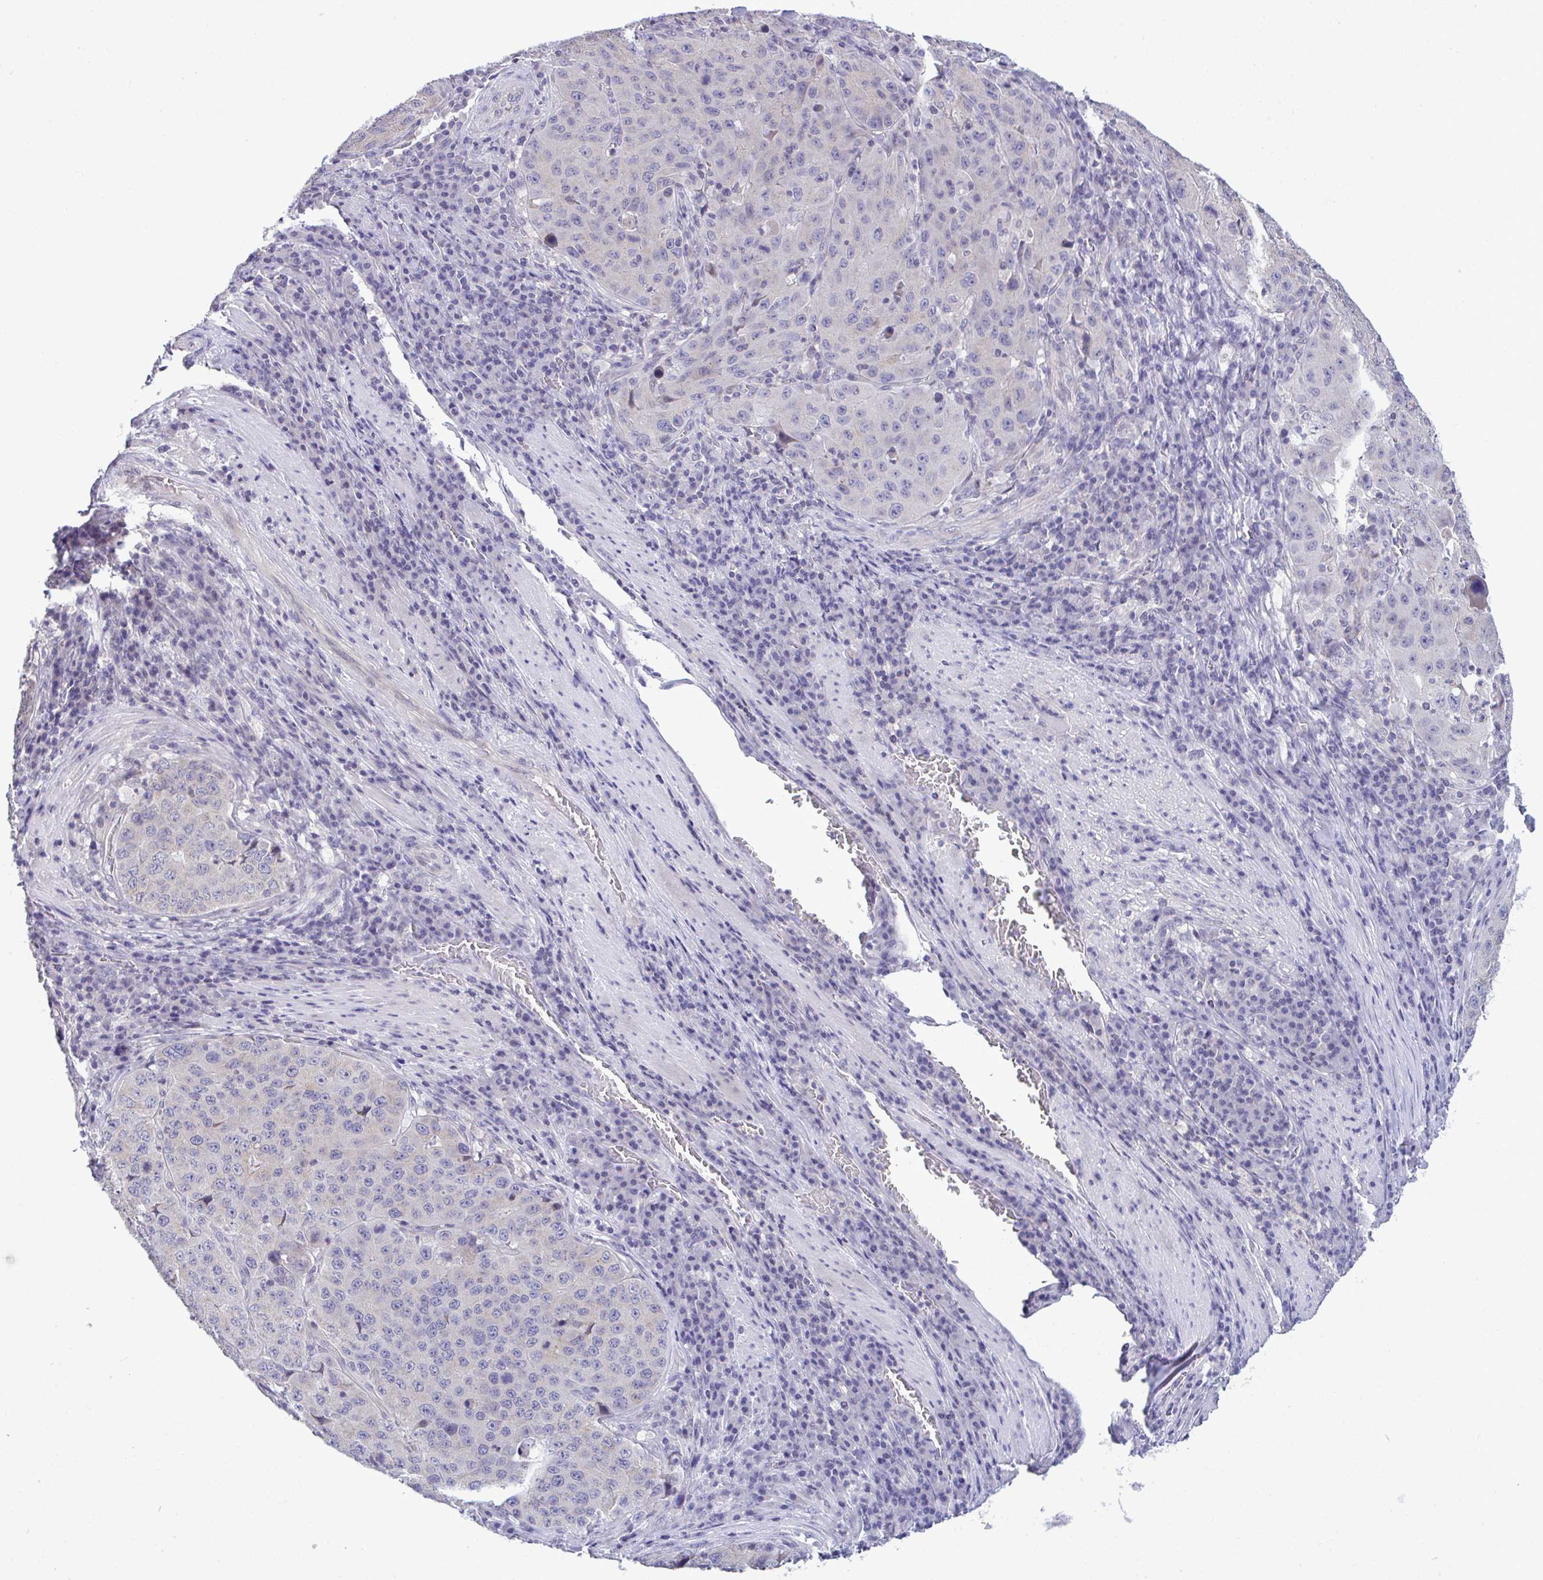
{"staining": {"intensity": "negative", "quantity": "none", "location": "none"}, "tissue": "stomach cancer", "cell_type": "Tumor cells", "image_type": "cancer", "snomed": [{"axis": "morphology", "description": "Adenocarcinoma, NOS"}, {"axis": "topography", "description": "Stomach"}], "caption": "Tumor cells are negative for brown protein staining in stomach cancer (adenocarcinoma).", "gene": "PIGK", "patient": {"sex": "male", "age": 71}}